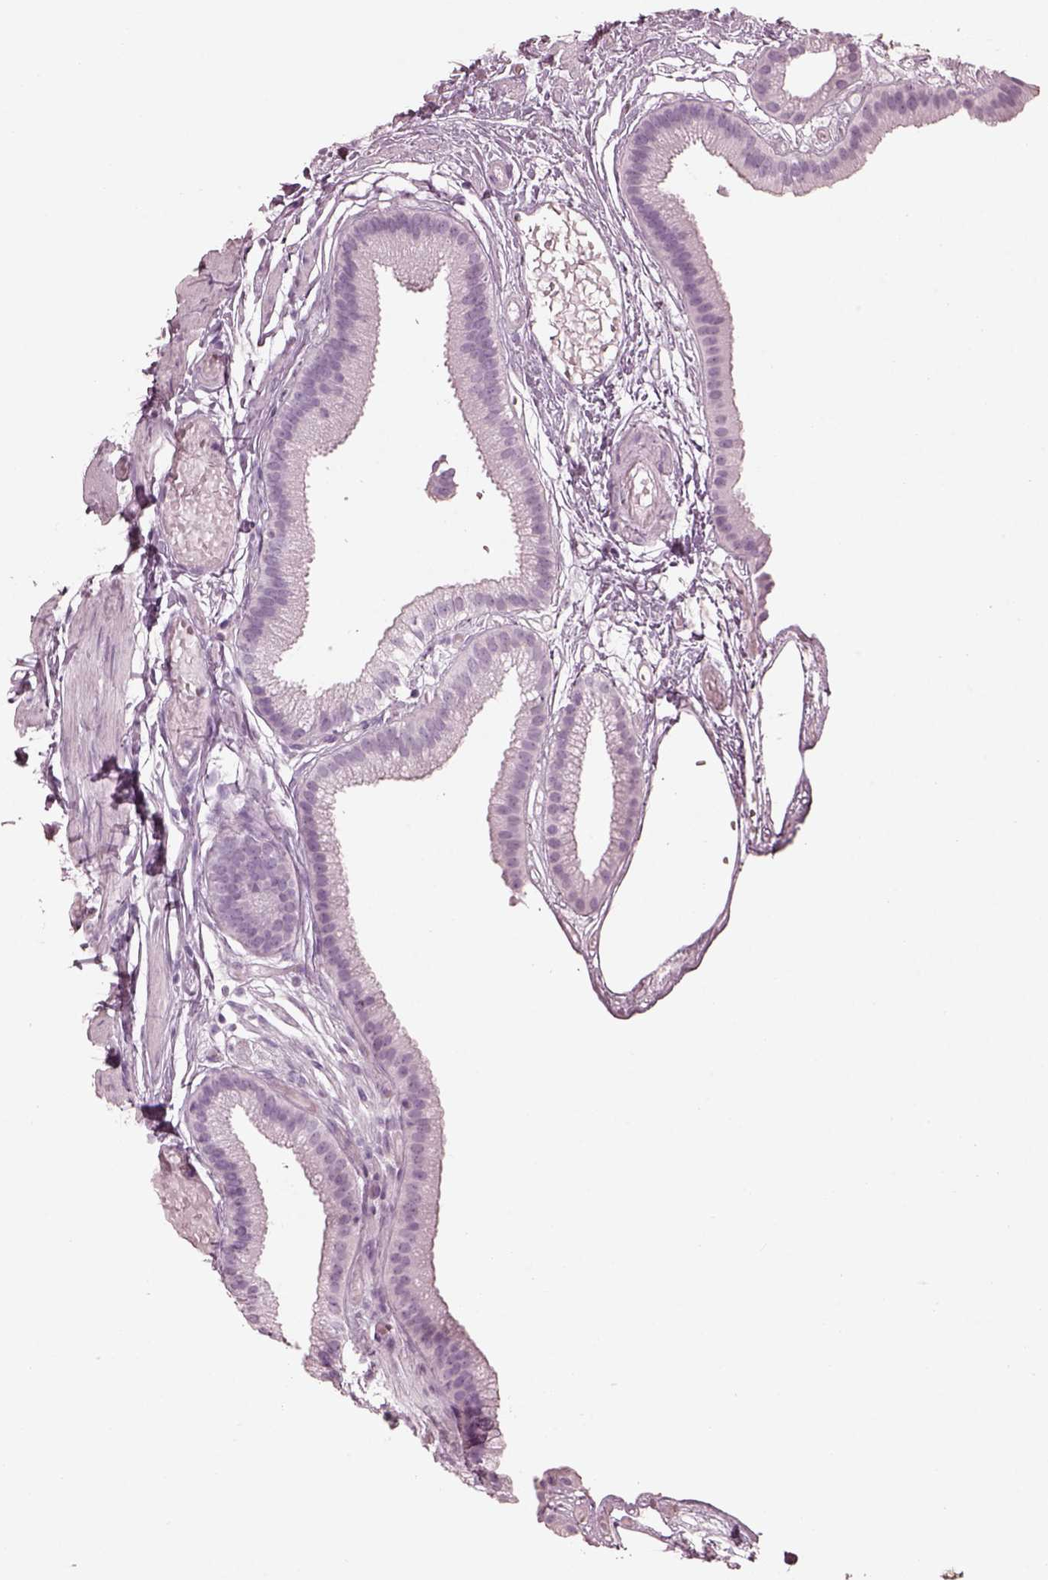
{"staining": {"intensity": "negative", "quantity": "none", "location": "none"}, "tissue": "gallbladder", "cell_type": "Glandular cells", "image_type": "normal", "snomed": [{"axis": "morphology", "description": "Normal tissue, NOS"}, {"axis": "topography", "description": "Gallbladder"}], "caption": "A photomicrograph of gallbladder stained for a protein shows no brown staining in glandular cells.", "gene": "FABP9", "patient": {"sex": "female", "age": 45}}